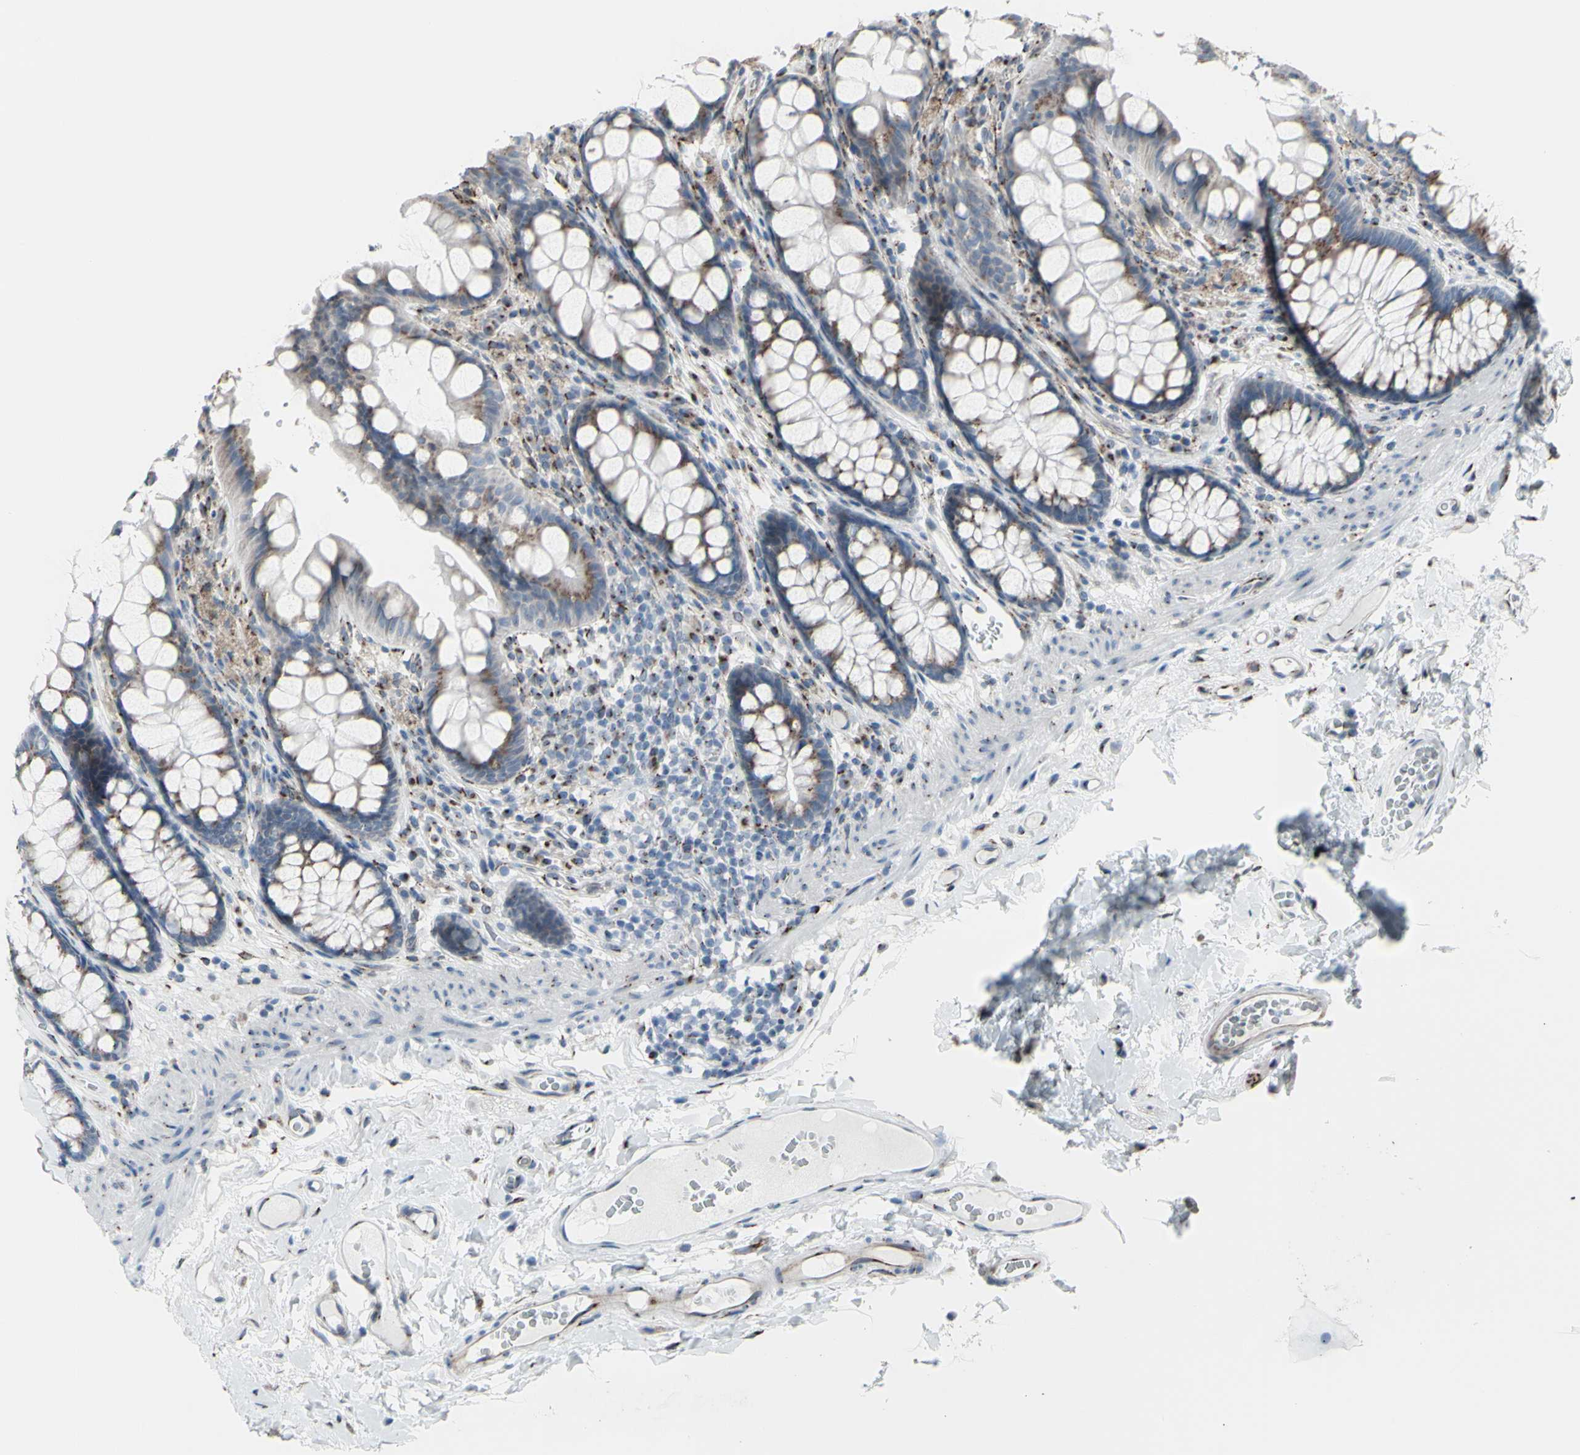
{"staining": {"intensity": "moderate", "quantity": ">75%", "location": "cytoplasmic/membranous"}, "tissue": "colon", "cell_type": "Endothelial cells", "image_type": "normal", "snomed": [{"axis": "morphology", "description": "Normal tissue, NOS"}, {"axis": "topography", "description": "Colon"}], "caption": "Immunohistochemical staining of unremarkable human colon exhibits medium levels of moderate cytoplasmic/membranous staining in approximately >75% of endothelial cells.", "gene": "GLG1", "patient": {"sex": "female", "age": 55}}